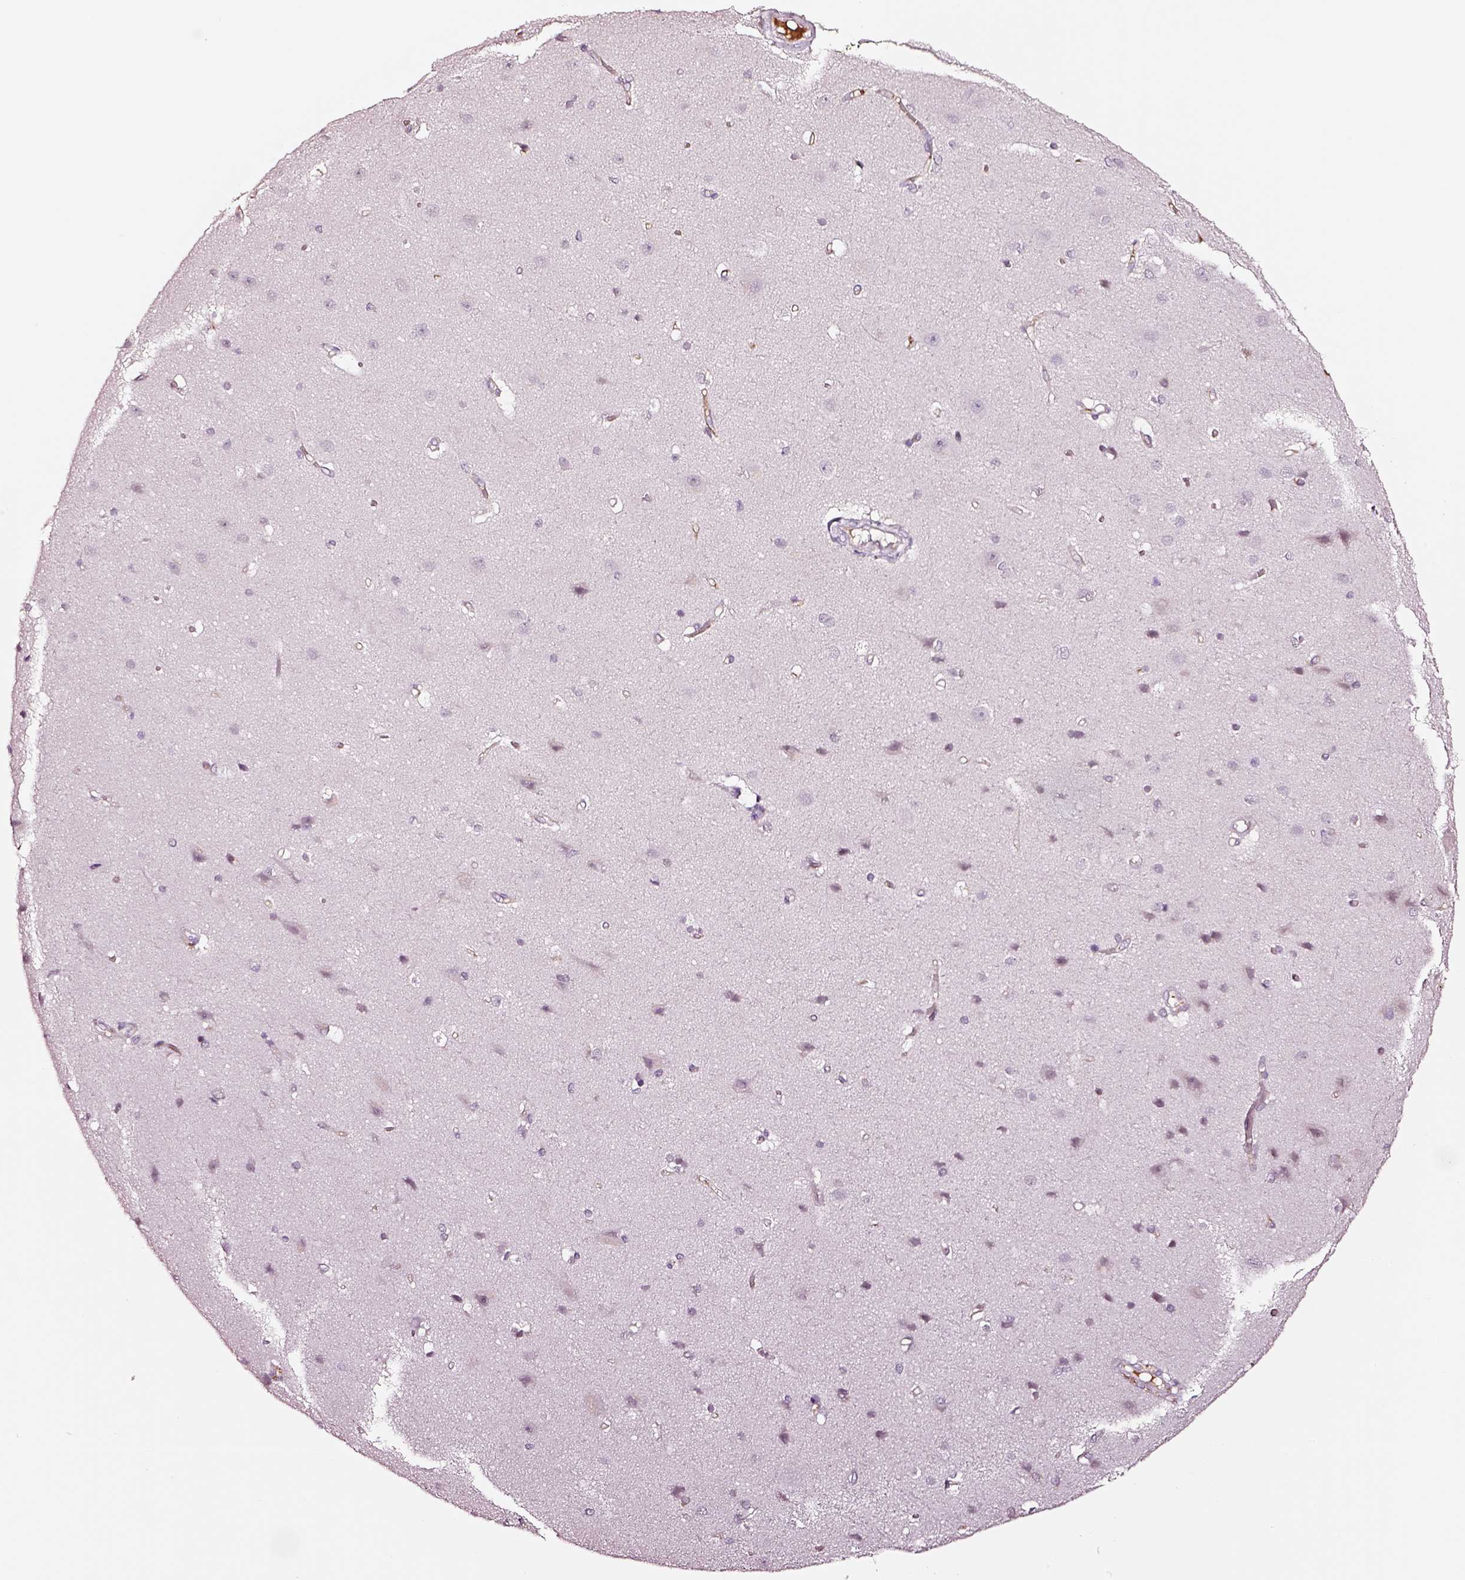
{"staining": {"intensity": "negative", "quantity": "none", "location": "none"}, "tissue": "cerebral cortex", "cell_type": "Endothelial cells", "image_type": "normal", "snomed": [{"axis": "morphology", "description": "Normal tissue, NOS"}, {"axis": "topography", "description": "Cerebral cortex"}], "caption": "Protein analysis of unremarkable cerebral cortex displays no significant staining in endothelial cells.", "gene": "TF", "patient": {"sex": "male", "age": 37}}